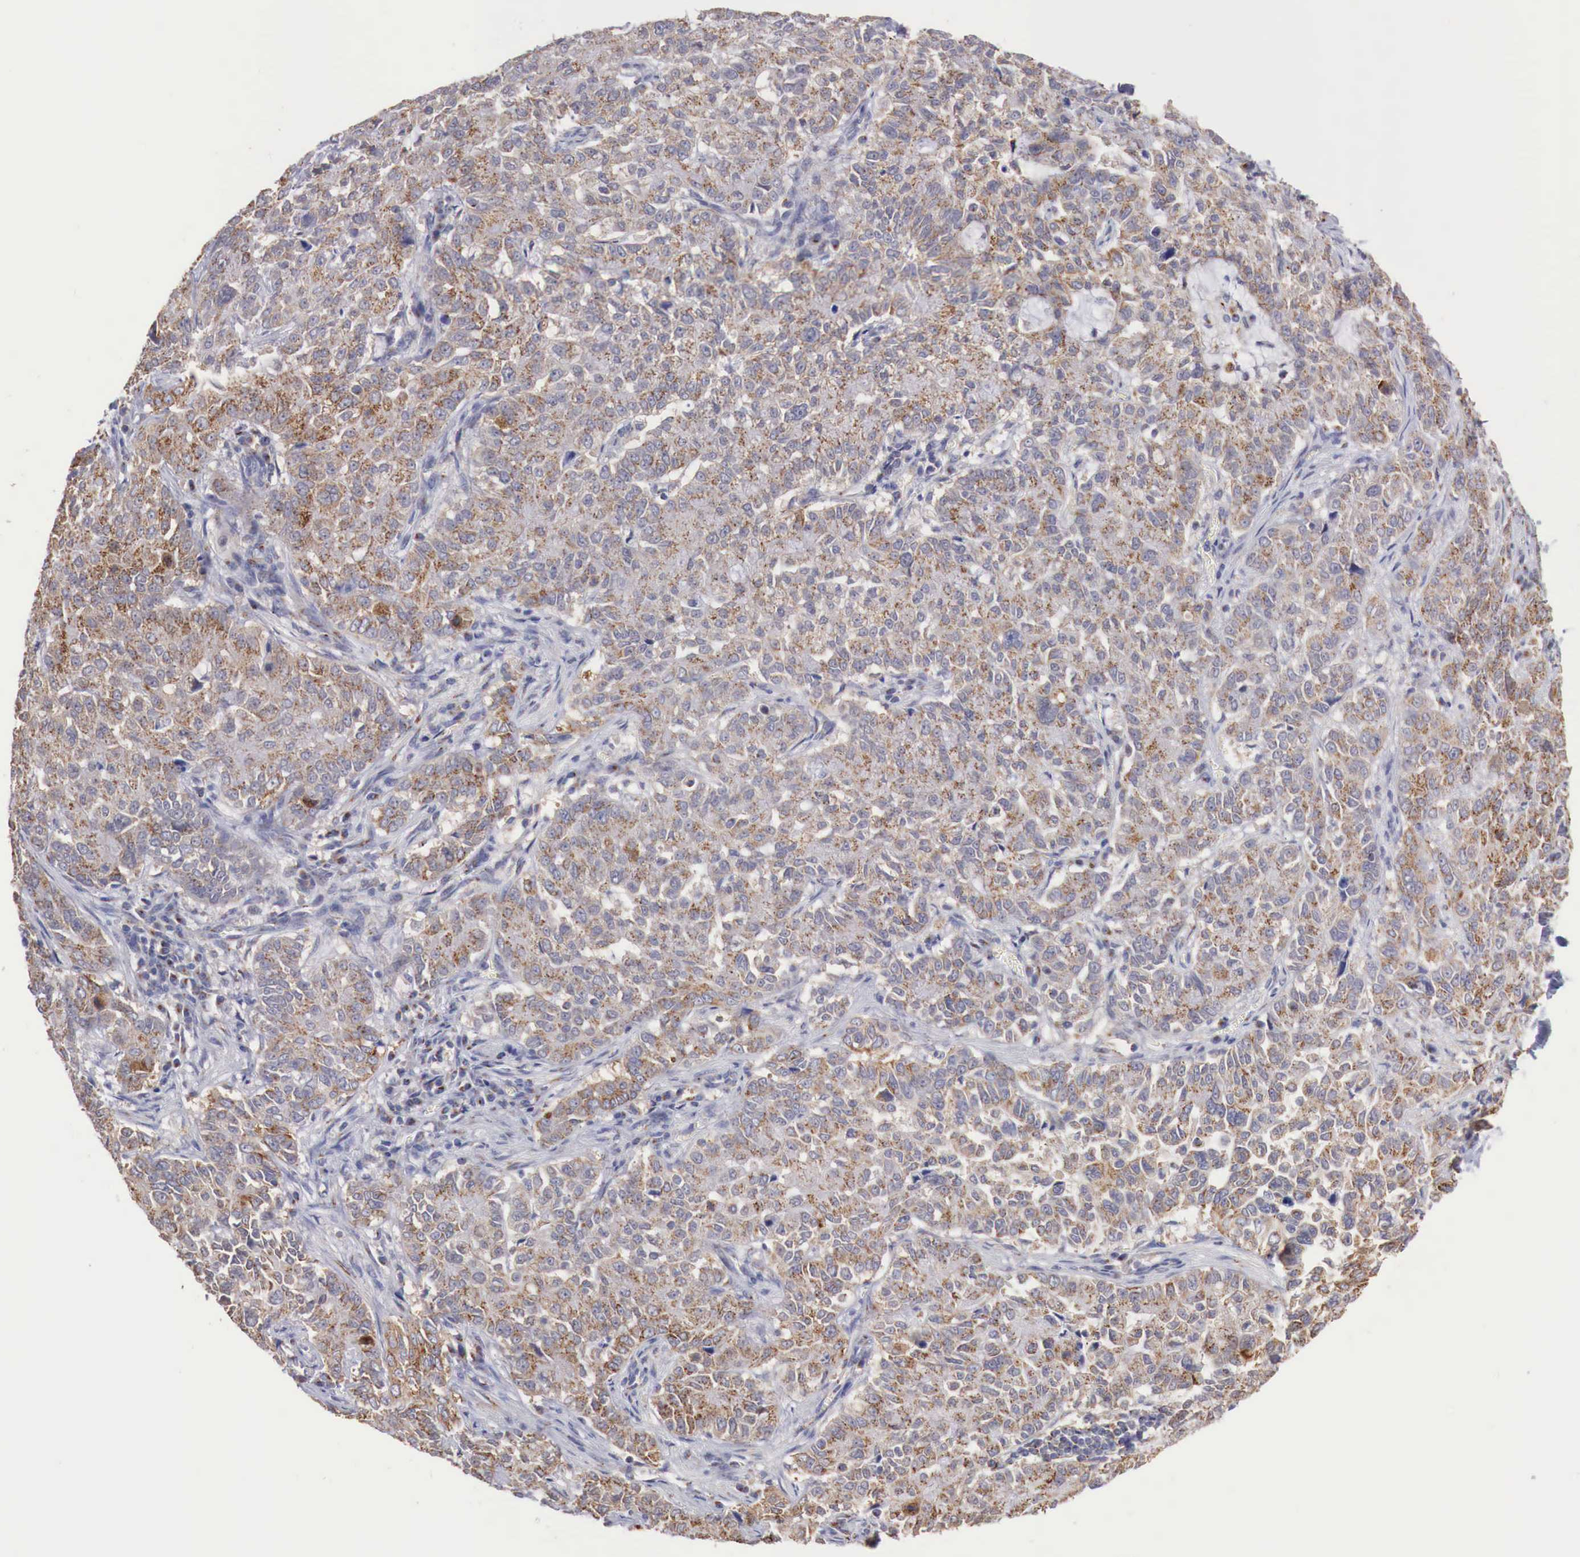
{"staining": {"intensity": "moderate", "quantity": ">75%", "location": "cytoplasmic/membranous"}, "tissue": "pancreatic cancer", "cell_type": "Tumor cells", "image_type": "cancer", "snomed": [{"axis": "morphology", "description": "Adenocarcinoma, NOS"}, {"axis": "topography", "description": "Pancreas"}], "caption": "IHC of human adenocarcinoma (pancreatic) reveals medium levels of moderate cytoplasmic/membranous staining in approximately >75% of tumor cells.", "gene": "SYAP1", "patient": {"sex": "female", "age": 52}}